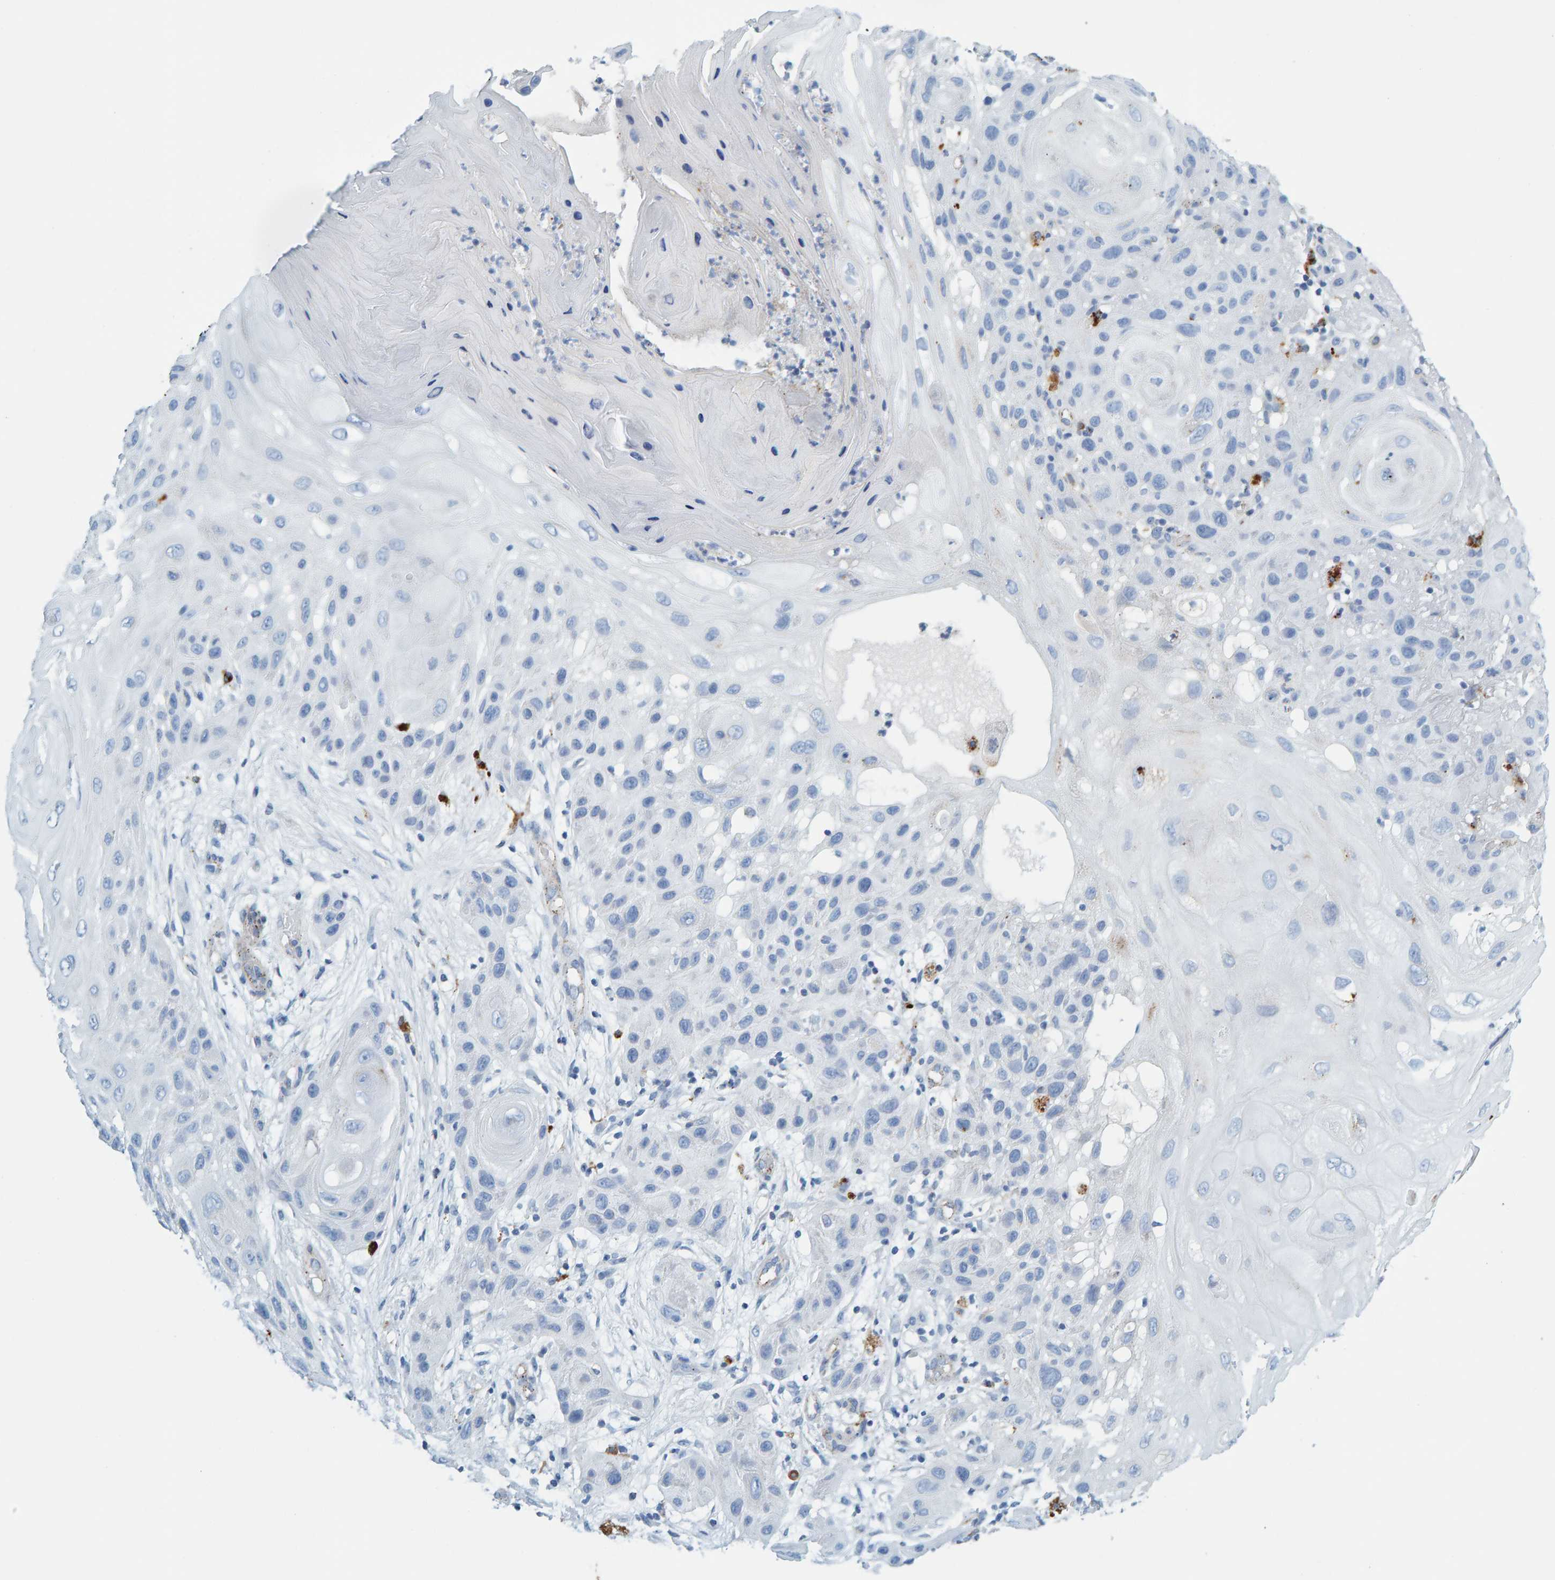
{"staining": {"intensity": "negative", "quantity": "none", "location": "none"}, "tissue": "skin cancer", "cell_type": "Tumor cells", "image_type": "cancer", "snomed": [{"axis": "morphology", "description": "Squamous cell carcinoma, NOS"}, {"axis": "topography", "description": "Skin"}], "caption": "This is an immunohistochemistry (IHC) photomicrograph of skin squamous cell carcinoma. There is no expression in tumor cells.", "gene": "BIN3", "patient": {"sex": "female", "age": 96}}